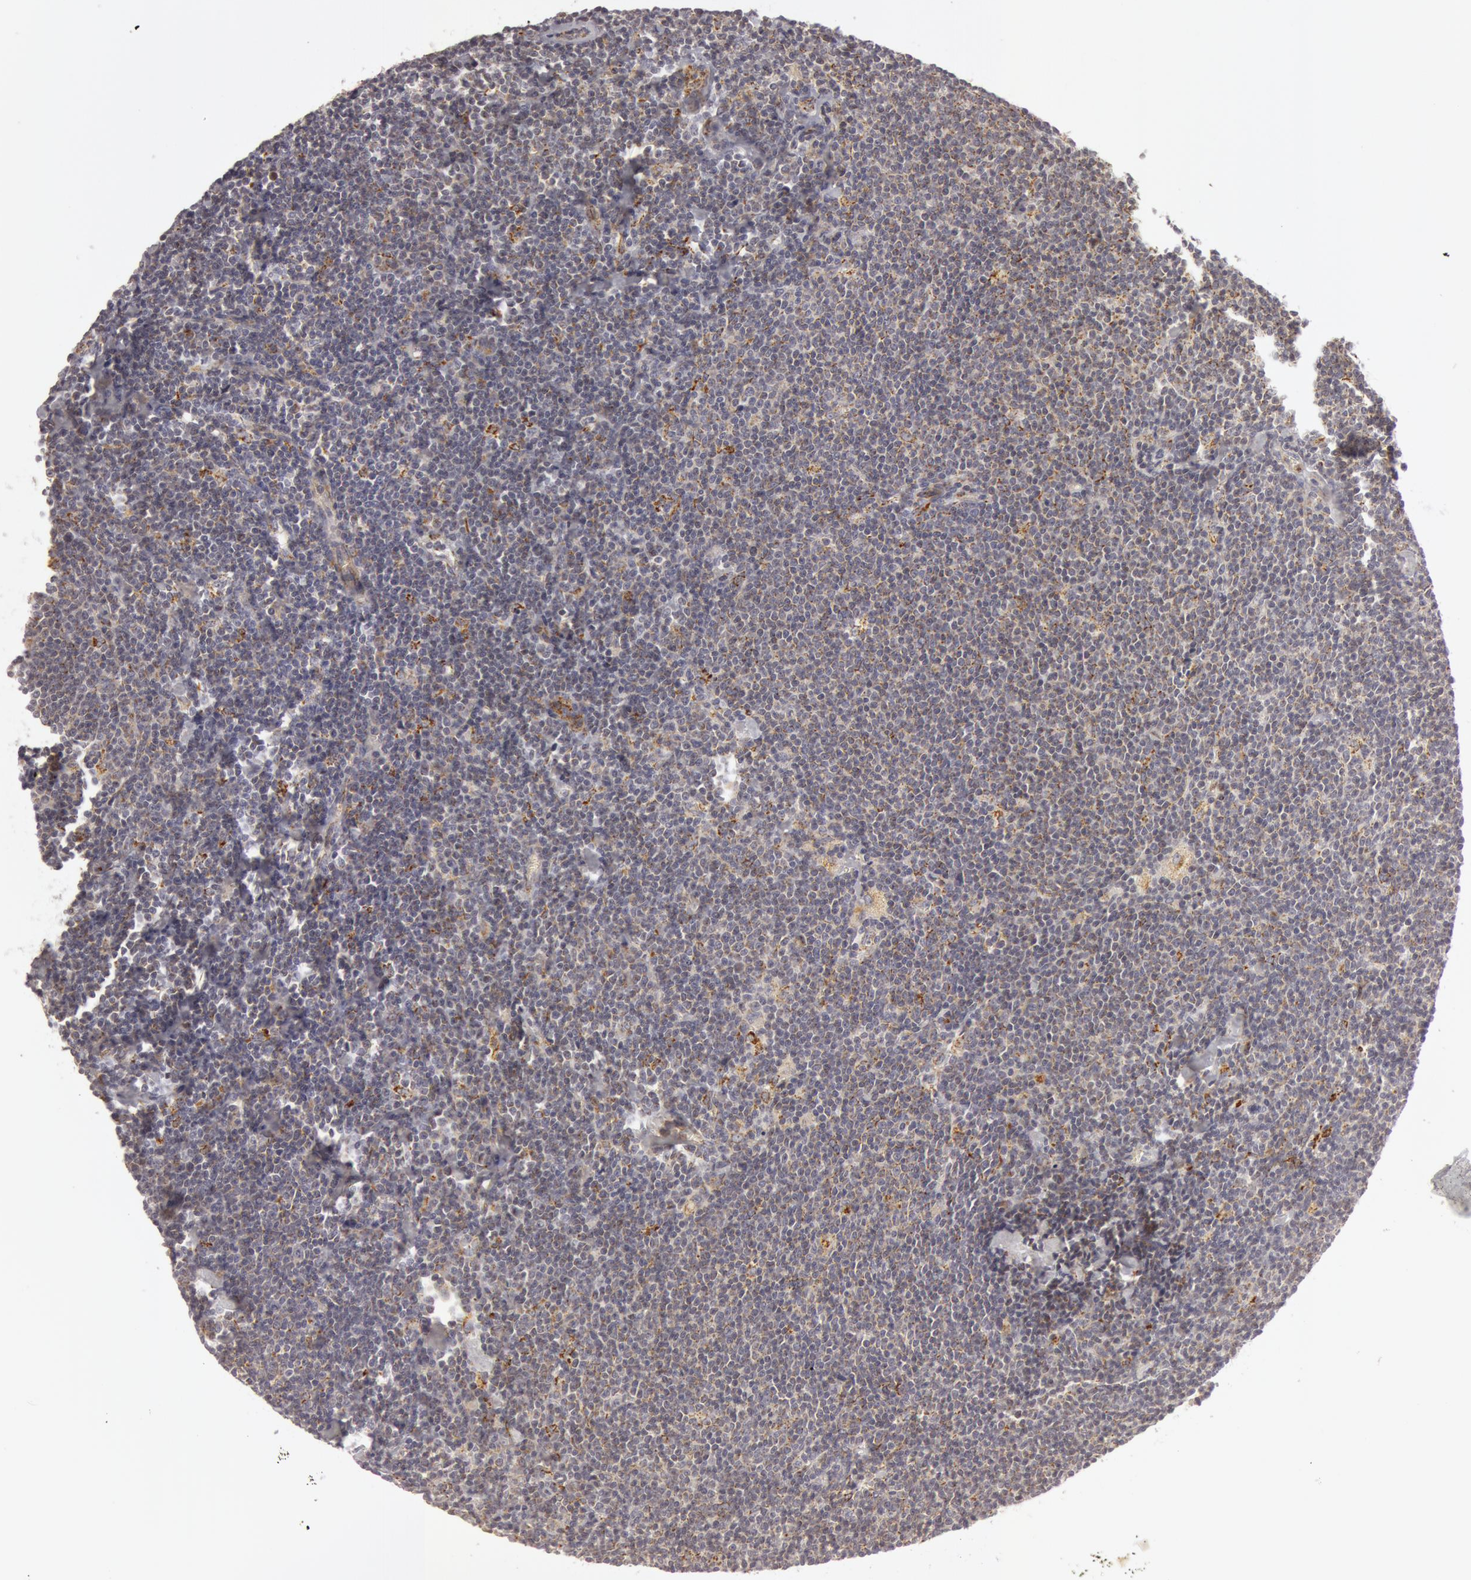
{"staining": {"intensity": "moderate", "quantity": ">75%", "location": "cytoplasmic/membranous"}, "tissue": "lymphoma", "cell_type": "Tumor cells", "image_type": "cancer", "snomed": [{"axis": "morphology", "description": "Malignant lymphoma, non-Hodgkin's type, Low grade"}, {"axis": "topography", "description": "Lymph node"}], "caption": "This image exhibits immunohistochemistry staining of human lymphoma, with medium moderate cytoplasmic/membranous expression in approximately >75% of tumor cells.", "gene": "C7", "patient": {"sex": "male", "age": 65}}